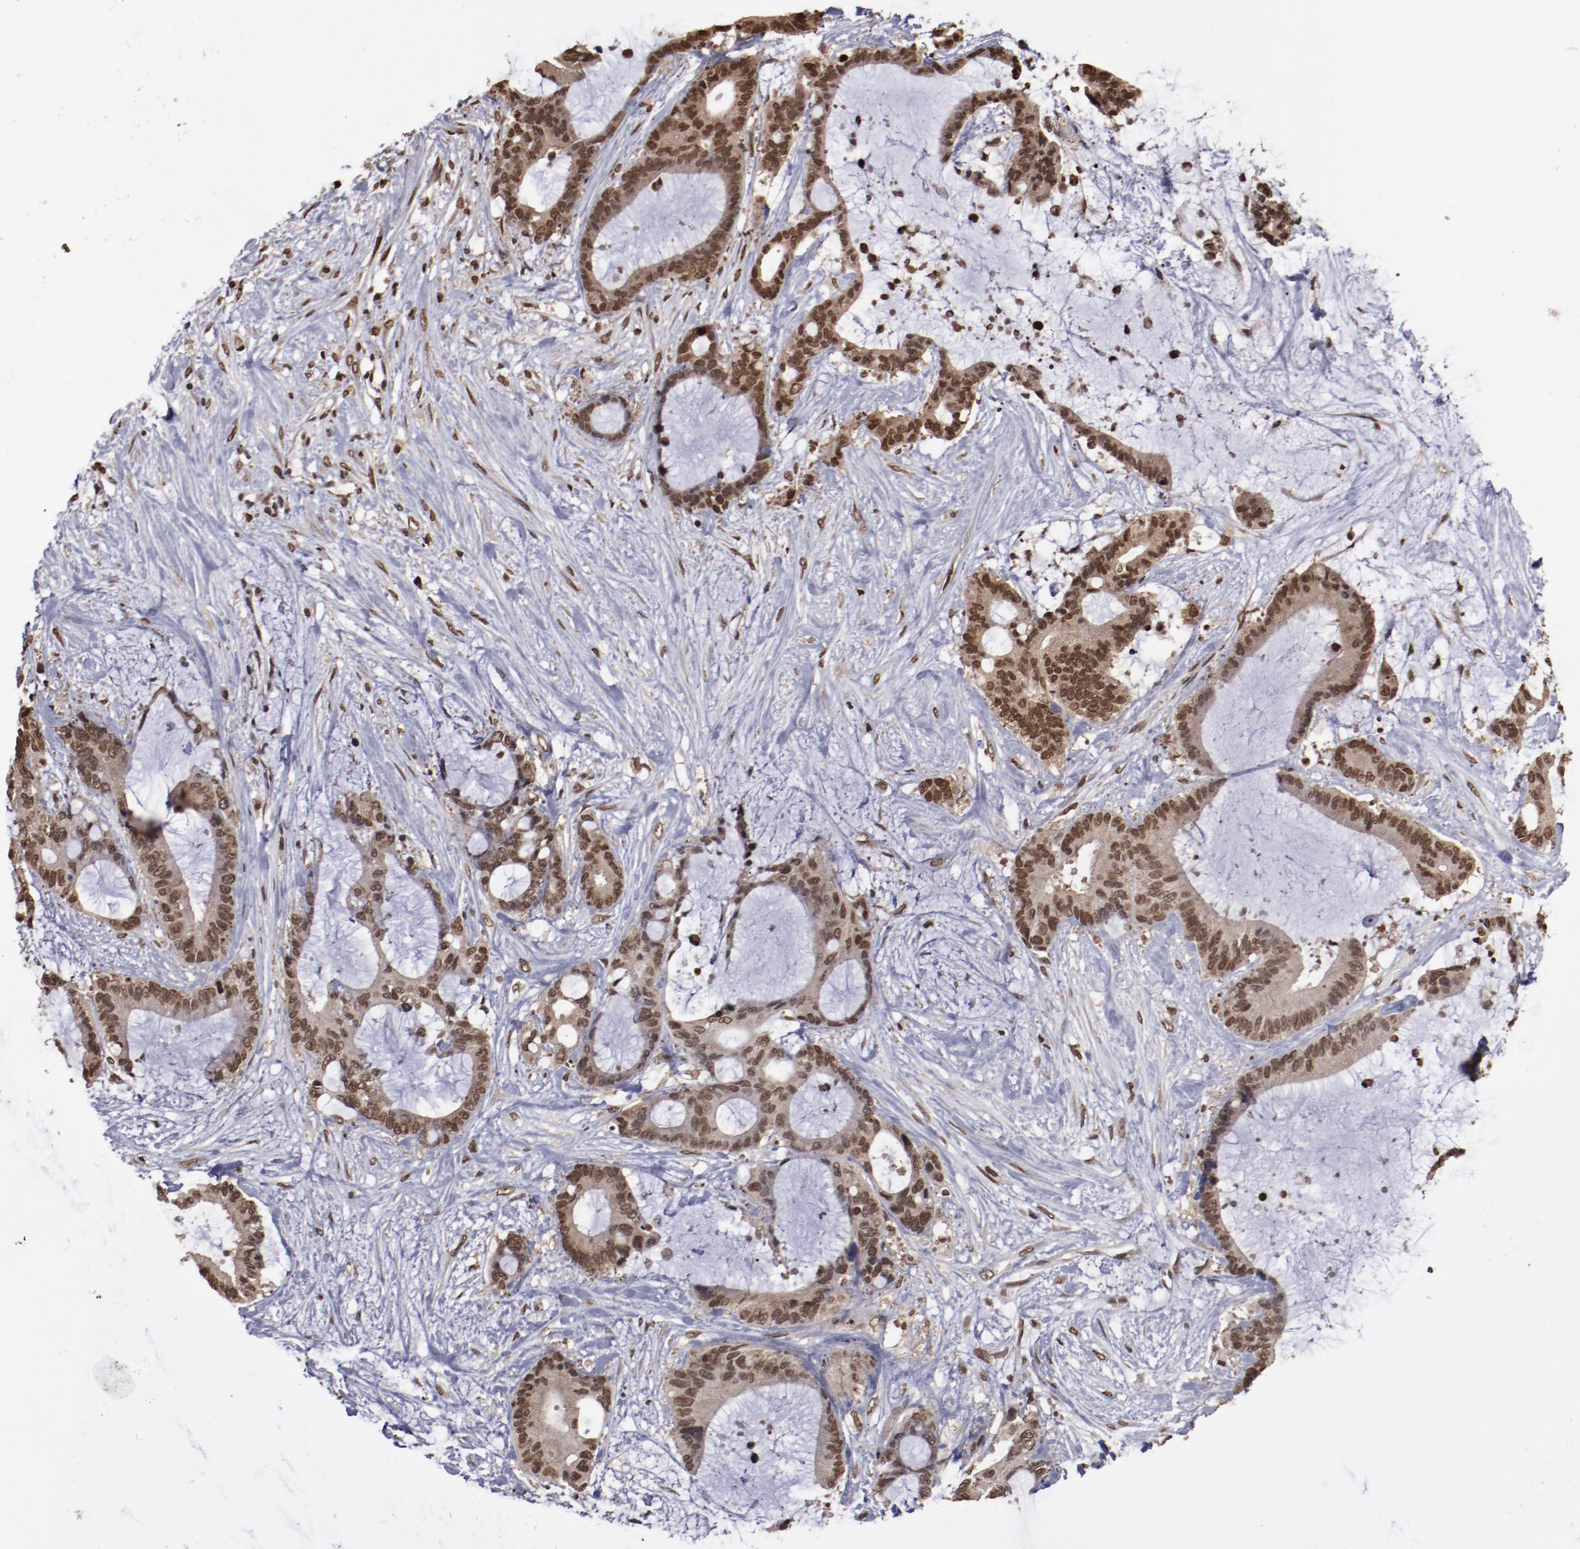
{"staining": {"intensity": "moderate", "quantity": ">75%", "location": "nuclear"}, "tissue": "liver cancer", "cell_type": "Tumor cells", "image_type": "cancer", "snomed": [{"axis": "morphology", "description": "Cholangiocarcinoma"}, {"axis": "topography", "description": "Liver"}], "caption": "Protein positivity by immunohistochemistry (IHC) shows moderate nuclear positivity in approximately >75% of tumor cells in liver cholangiocarcinoma.", "gene": "AKT1", "patient": {"sex": "female", "age": 73}}